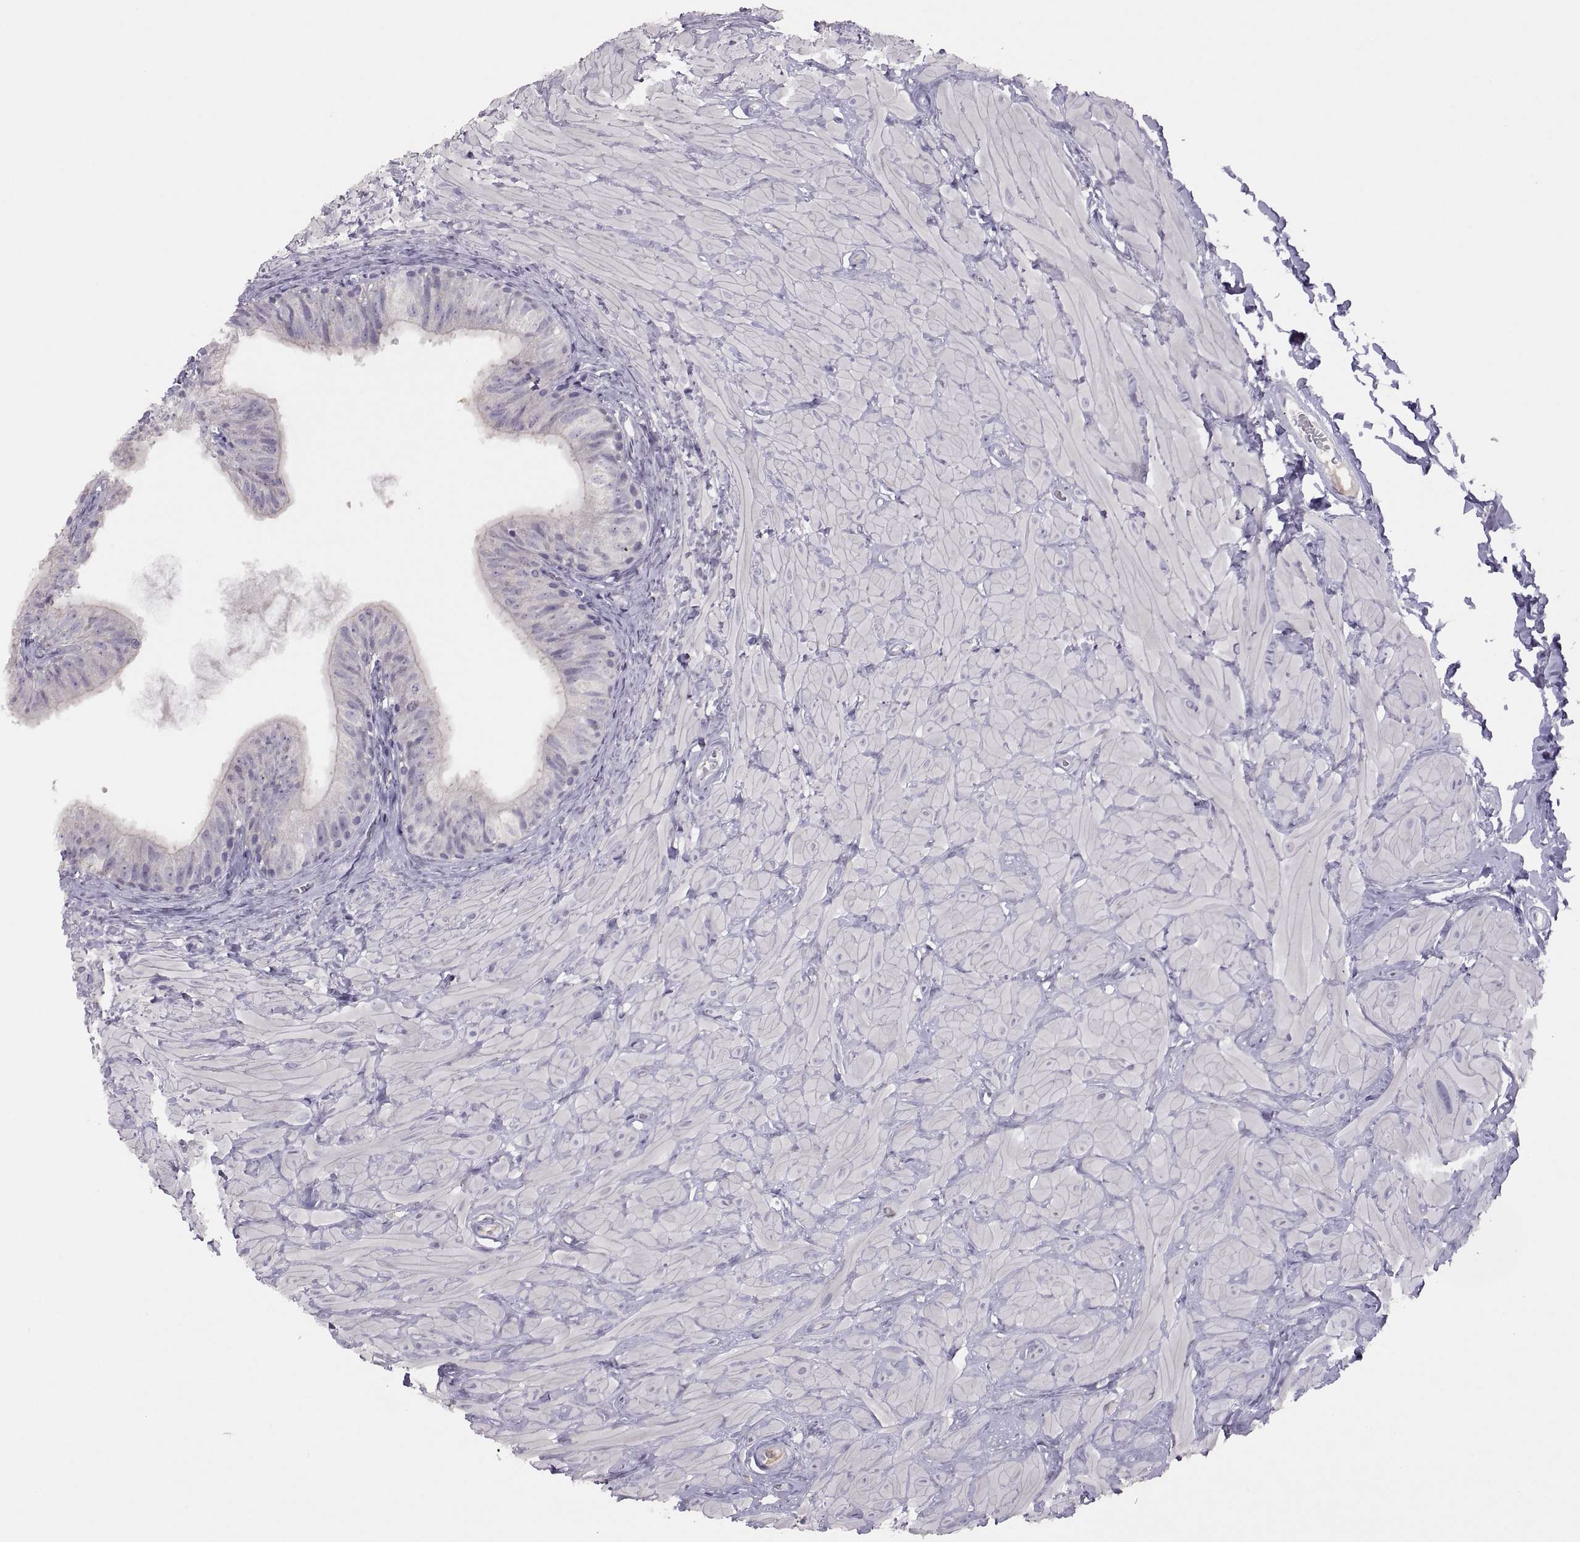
{"staining": {"intensity": "negative", "quantity": "none", "location": "none"}, "tissue": "epididymis", "cell_type": "Glandular cells", "image_type": "normal", "snomed": [{"axis": "morphology", "description": "Normal tissue, NOS"}, {"axis": "topography", "description": "Epididymis"}, {"axis": "topography", "description": "Vas deferens"}], "caption": "A photomicrograph of epididymis stained for a protein demonstrates no brown staining in glandular cells.", "gene": "TBX19", "patient": {"sex": "male", "age": 23}}